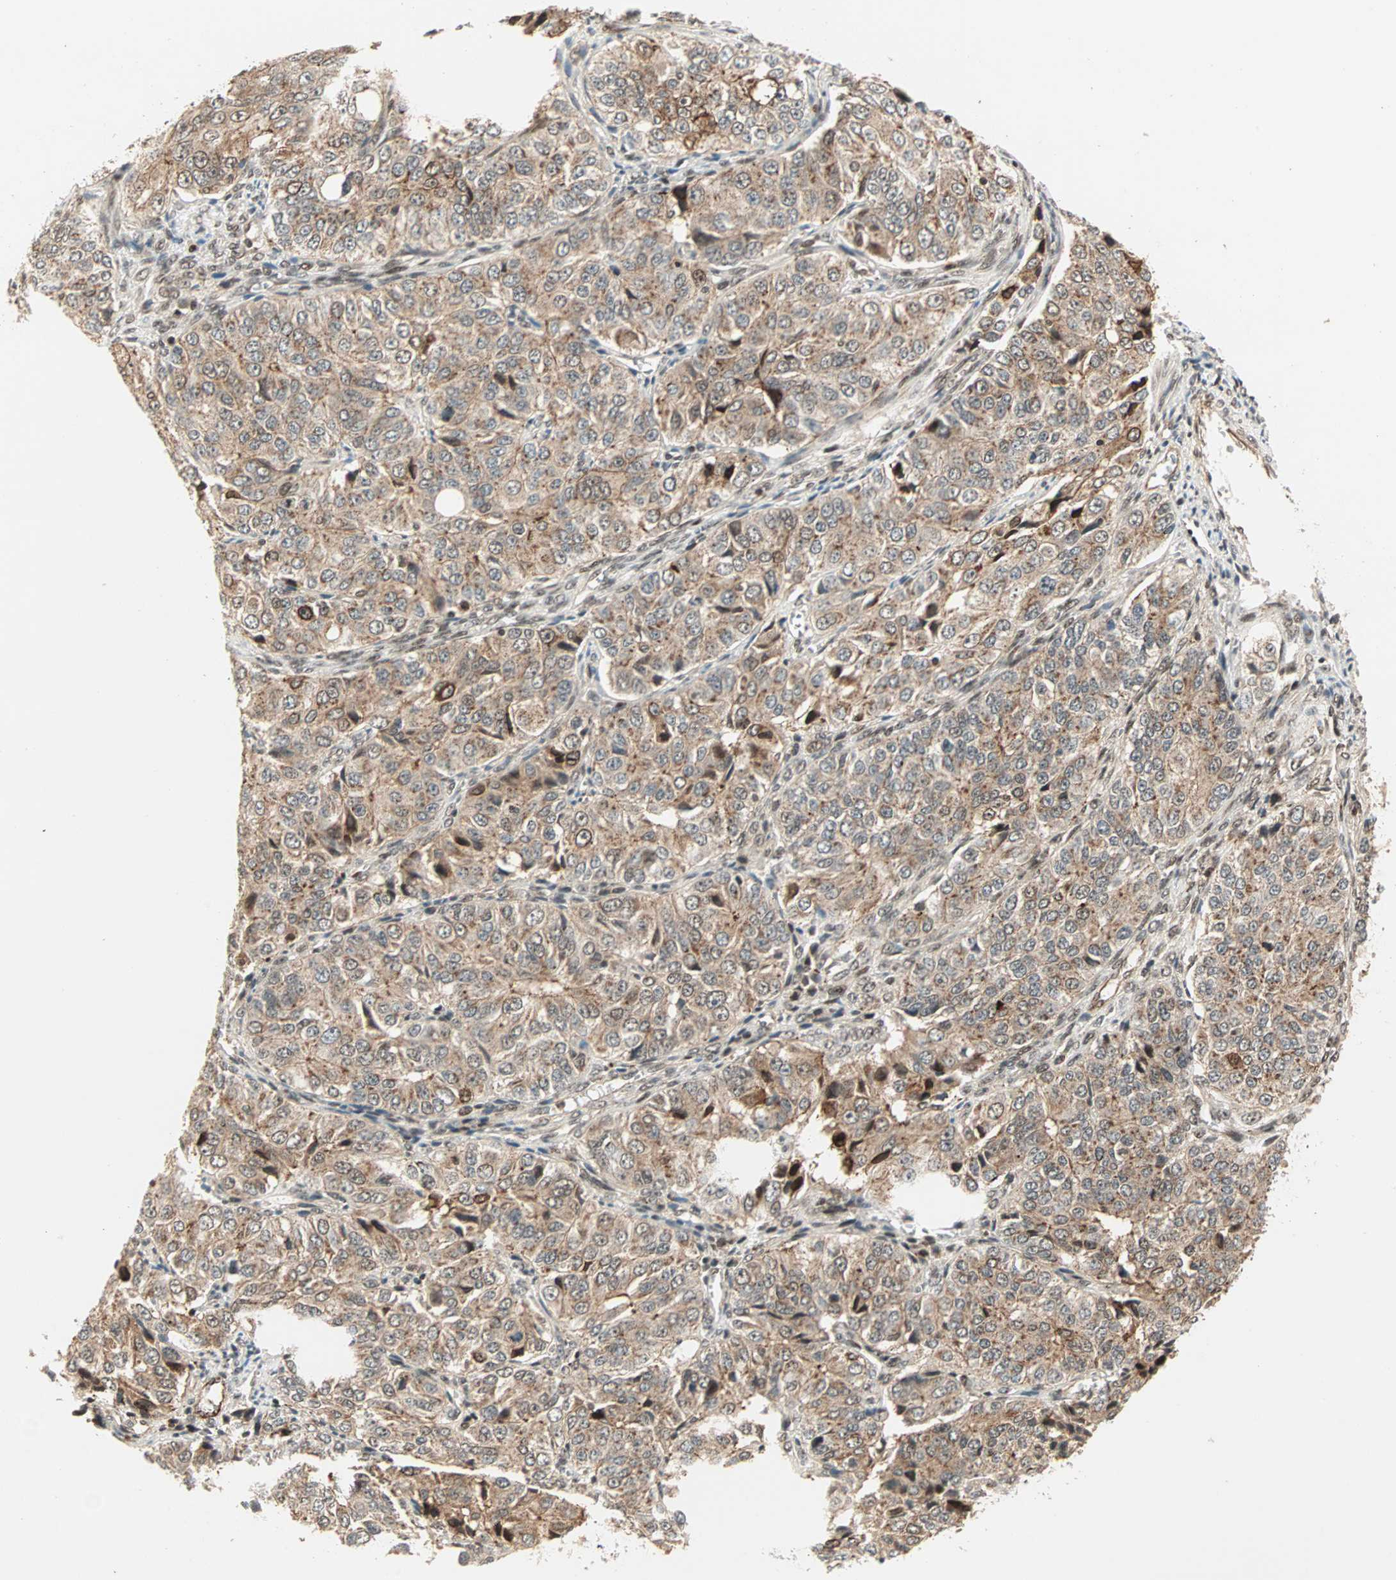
{"staining": {"intensity": "moderate", "quantity": ">75%", "location": "cytoplasmic/membranous,nuclear"}, "tissue": "ovarian cancer", "cell_type": "Tumor cells", "image_type": "cancer", "snomed": [{"axis": "morphology", "description": "Carcinoma, endometroid"}, {"axis": "topography", "description": "Ovary"}], "caption": "Tumor cells exhibit medium levels of moderate cytoplasmic/membranous and nuclear staining in about >75% of cells in ovarian endometroid carcinoma. (Brightfield microscopy of DAB IHC at high magnification).", "gene": "ZBED9", "patient": {"sex": "female", "age": 51}}